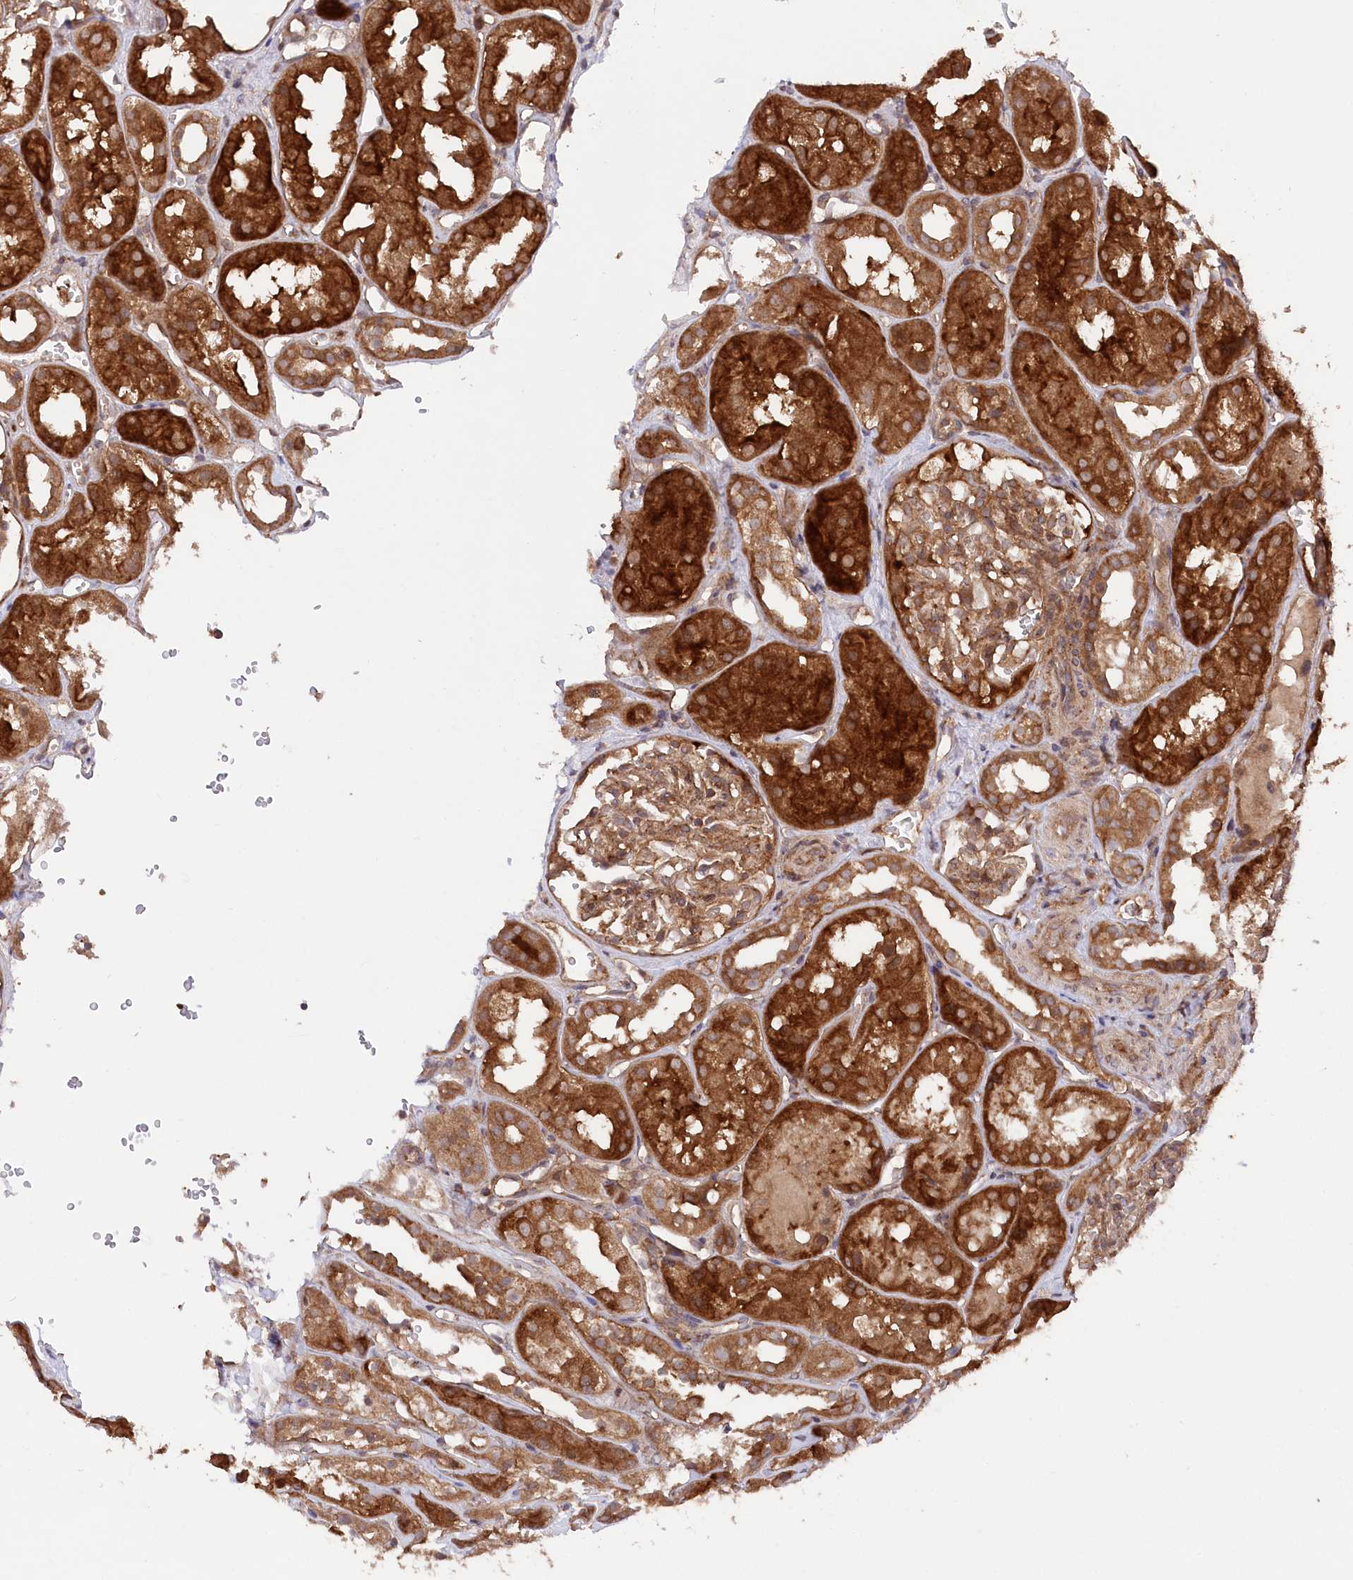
{"staining": {"intensity": "moderate", "quantity": ">75%", "location": "cytoplasmic/membranous"}, "tissue": "kidney", "cell_type": "Cells in glomeruli", "image_type": "normal", "snomed": [{"axis": "morphology", "description": "Normal tissue, NOS"}, {"axis": "topography", "description": "Kidney"}], "caption": "A brown stain labels moderate cytoplasmic/membranous expression of a protein in cells in glomeruli of normal kidney. Nuclei are stained in blue.", "gene": "PPP1R21", "patient": {"sex": "male", "age": 16}}